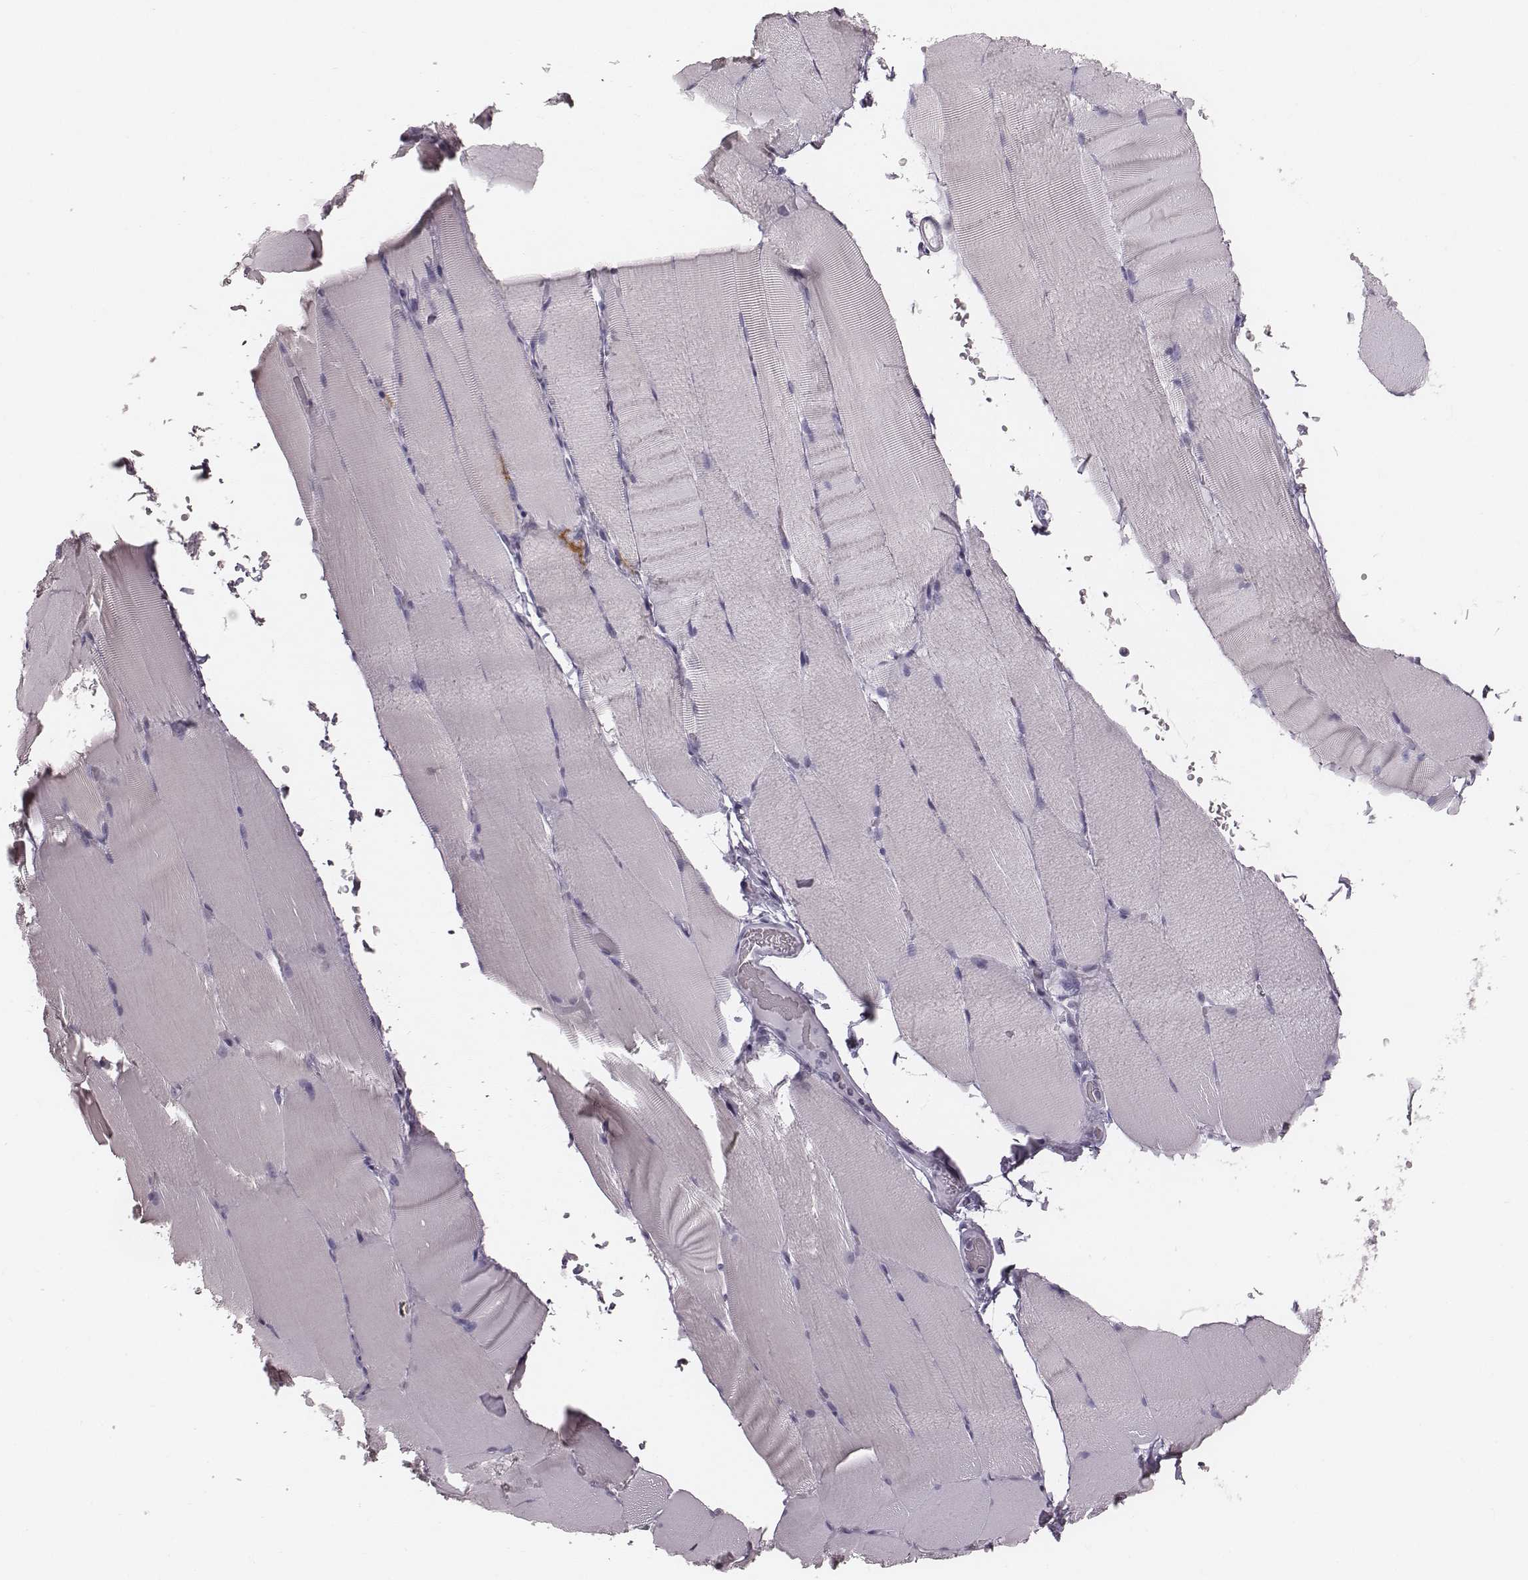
{"staining": {"intensity": "negative", "quantity": "none", "location": "none"}, "tissue": "skeletal muscle", "cell_type": "Myocytes", "image_type": "normal", "snomed": [{"axis": "morphology", "description": "Normal tissue, NOS"}, {"axis": "topography", "description": "Skeletal muscle"}], "caption": "DAB immunohistochemical staining of benign skeletal muscle shows no significant expression in myocytes.", "gene": "SPA17", "patient": {"sex": "female", "age": 37}}